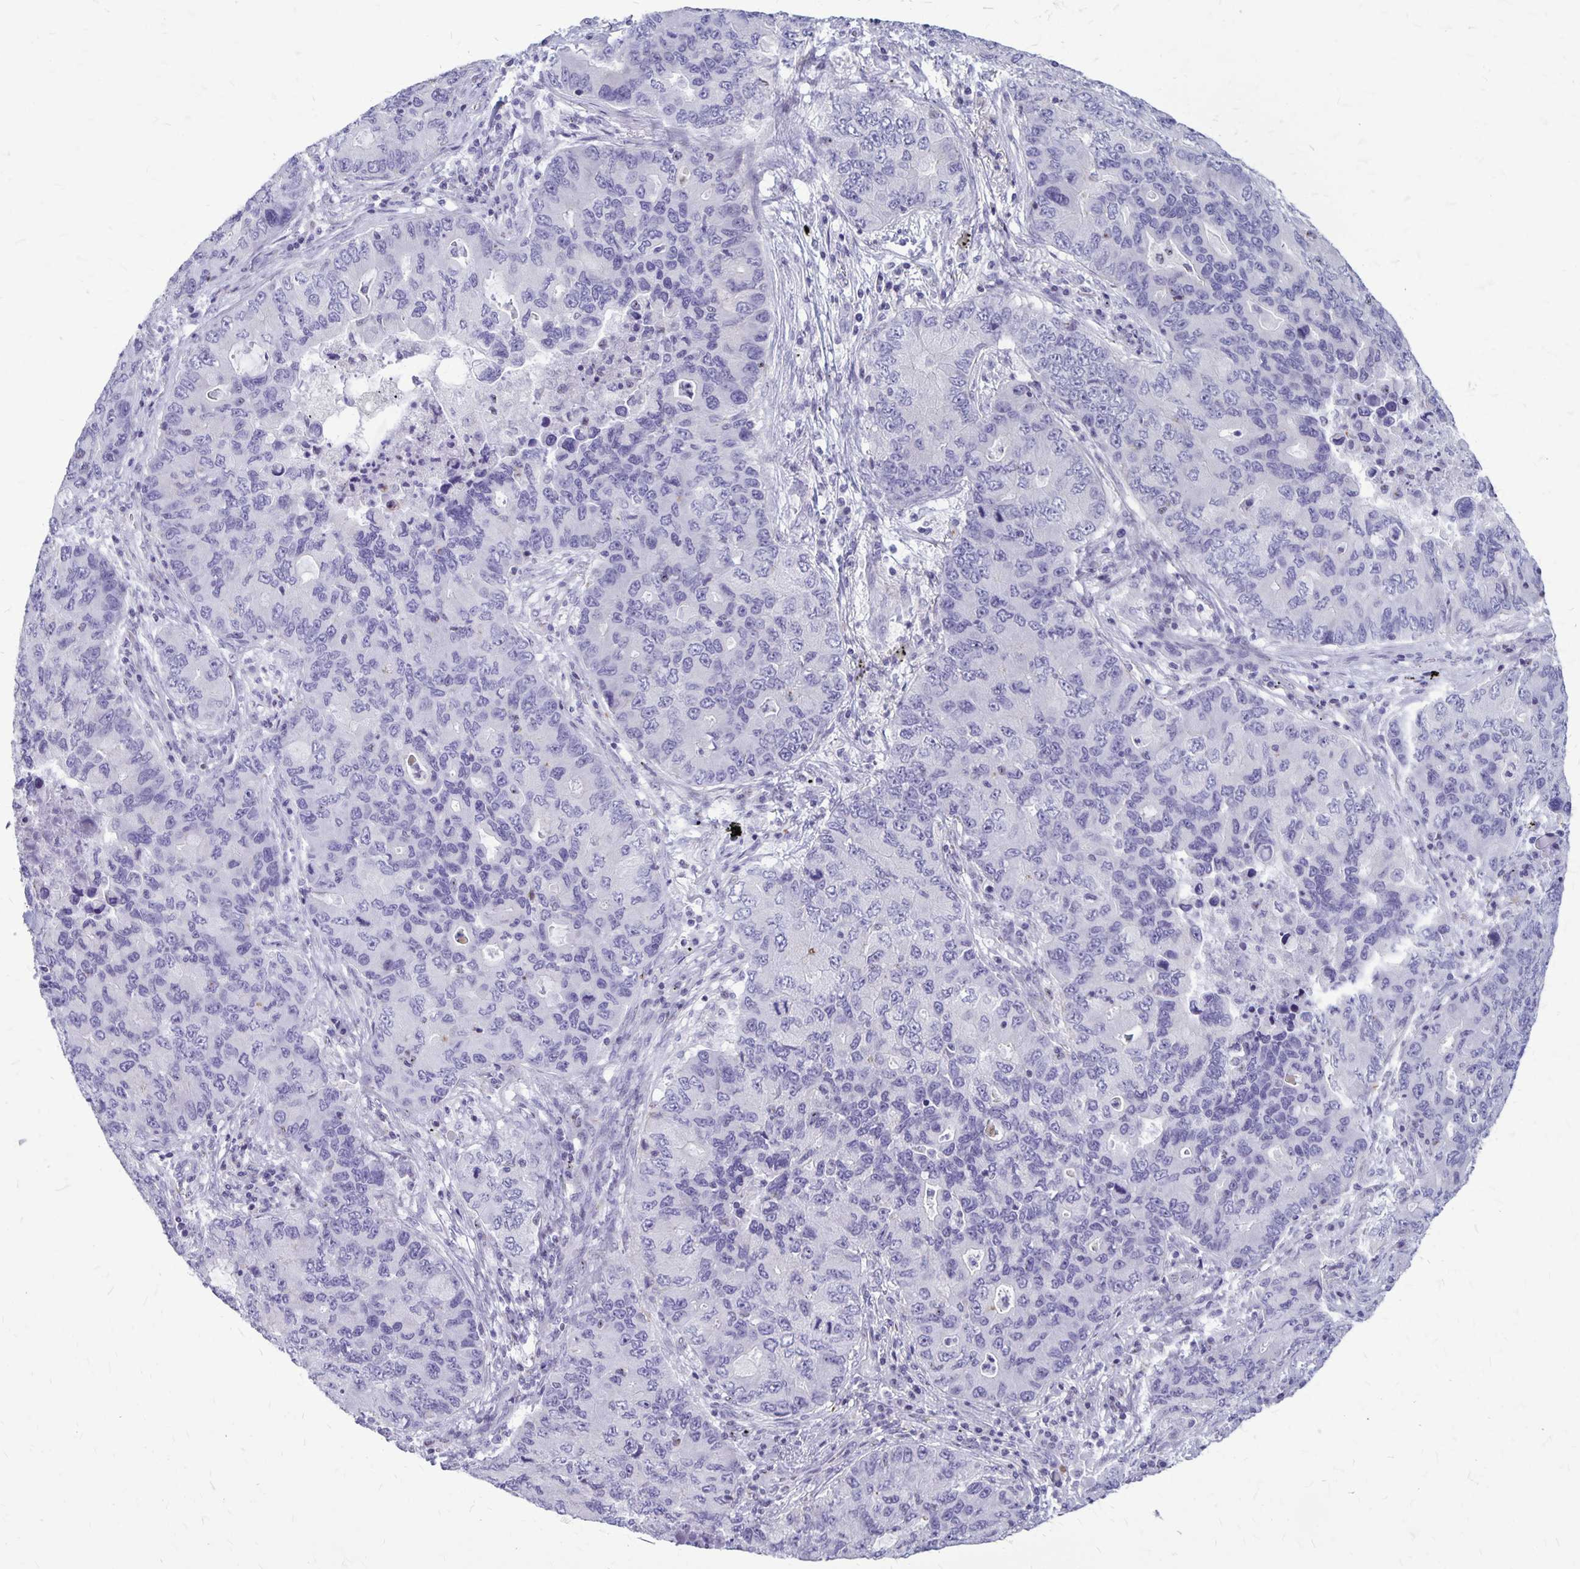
{"staining": {"intensity": "negative", "quantity": "none", "location": "none"}, "tissue": "lung cancer", "cell_type": "Tumor cells", "image_type": "cancer", "snomed": [{"axis": "morphology", "description": "Adenocarcinoma, NOS"}, {"axis": "morphology", "description": "Adenocarcinoma, metastatic, NOS"}, {"axis": "topography", "description": "Lymph node"}, {"axis": "topography", "description": "Lung"}], "caption": "Immunohistochemistry (IHC) micrograph of human lung cancer stained for a protein (brown), which exhibits no staining in tumor cells. (DAB IHC with hematoxylin counter stain).", "gene": "GP9", "patient": {"sex": "female", "age": 54}}